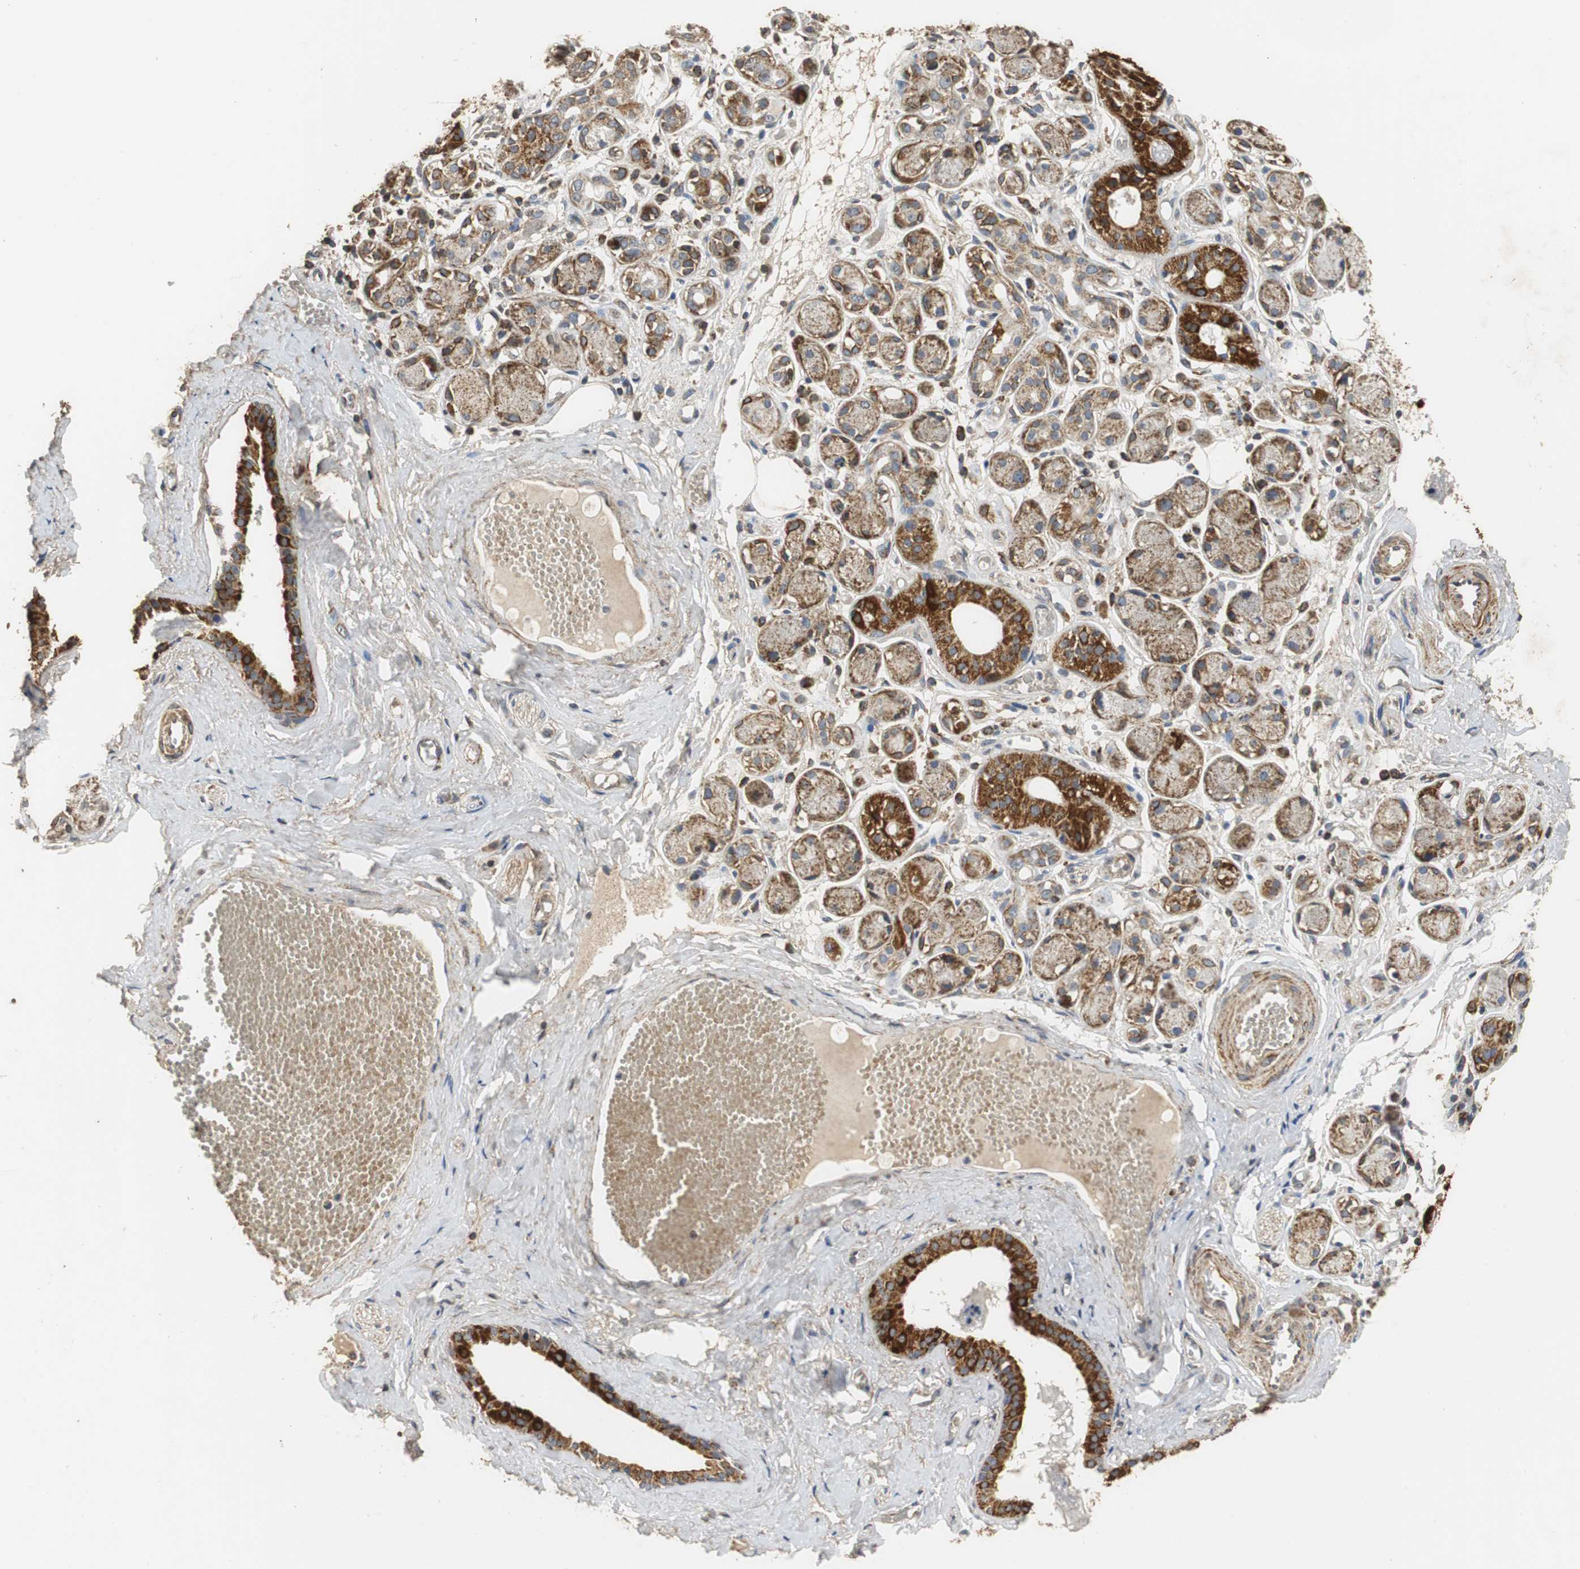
{"staining": {"intensity": "weak", "quantity": ">75%", "location": "cytoplasmic/membranous"}, "tissue": "adipose tissue", "cell_type": "Adipocytes", "image_type": "normal", "snomed": [{"axis": "morphology", "description": "Normal tissue, NOS"}, {"axis": "morphology", "description": "Inflammation, NOS"}, {"axis": "topography", "description": "Vascular tissue"}, {"axis": "topography", "description": "Salivary gland"}], "caption": "Protein analysis of unremarkable adipose tissue demonstrates weak cytoplasmic/membranous staining in about >75% of adipocytes. (Brightfield microscopy of DAB IHC at high magnification).", "gene": "NNT", "patient": {"sex": "female", "age": 75}}